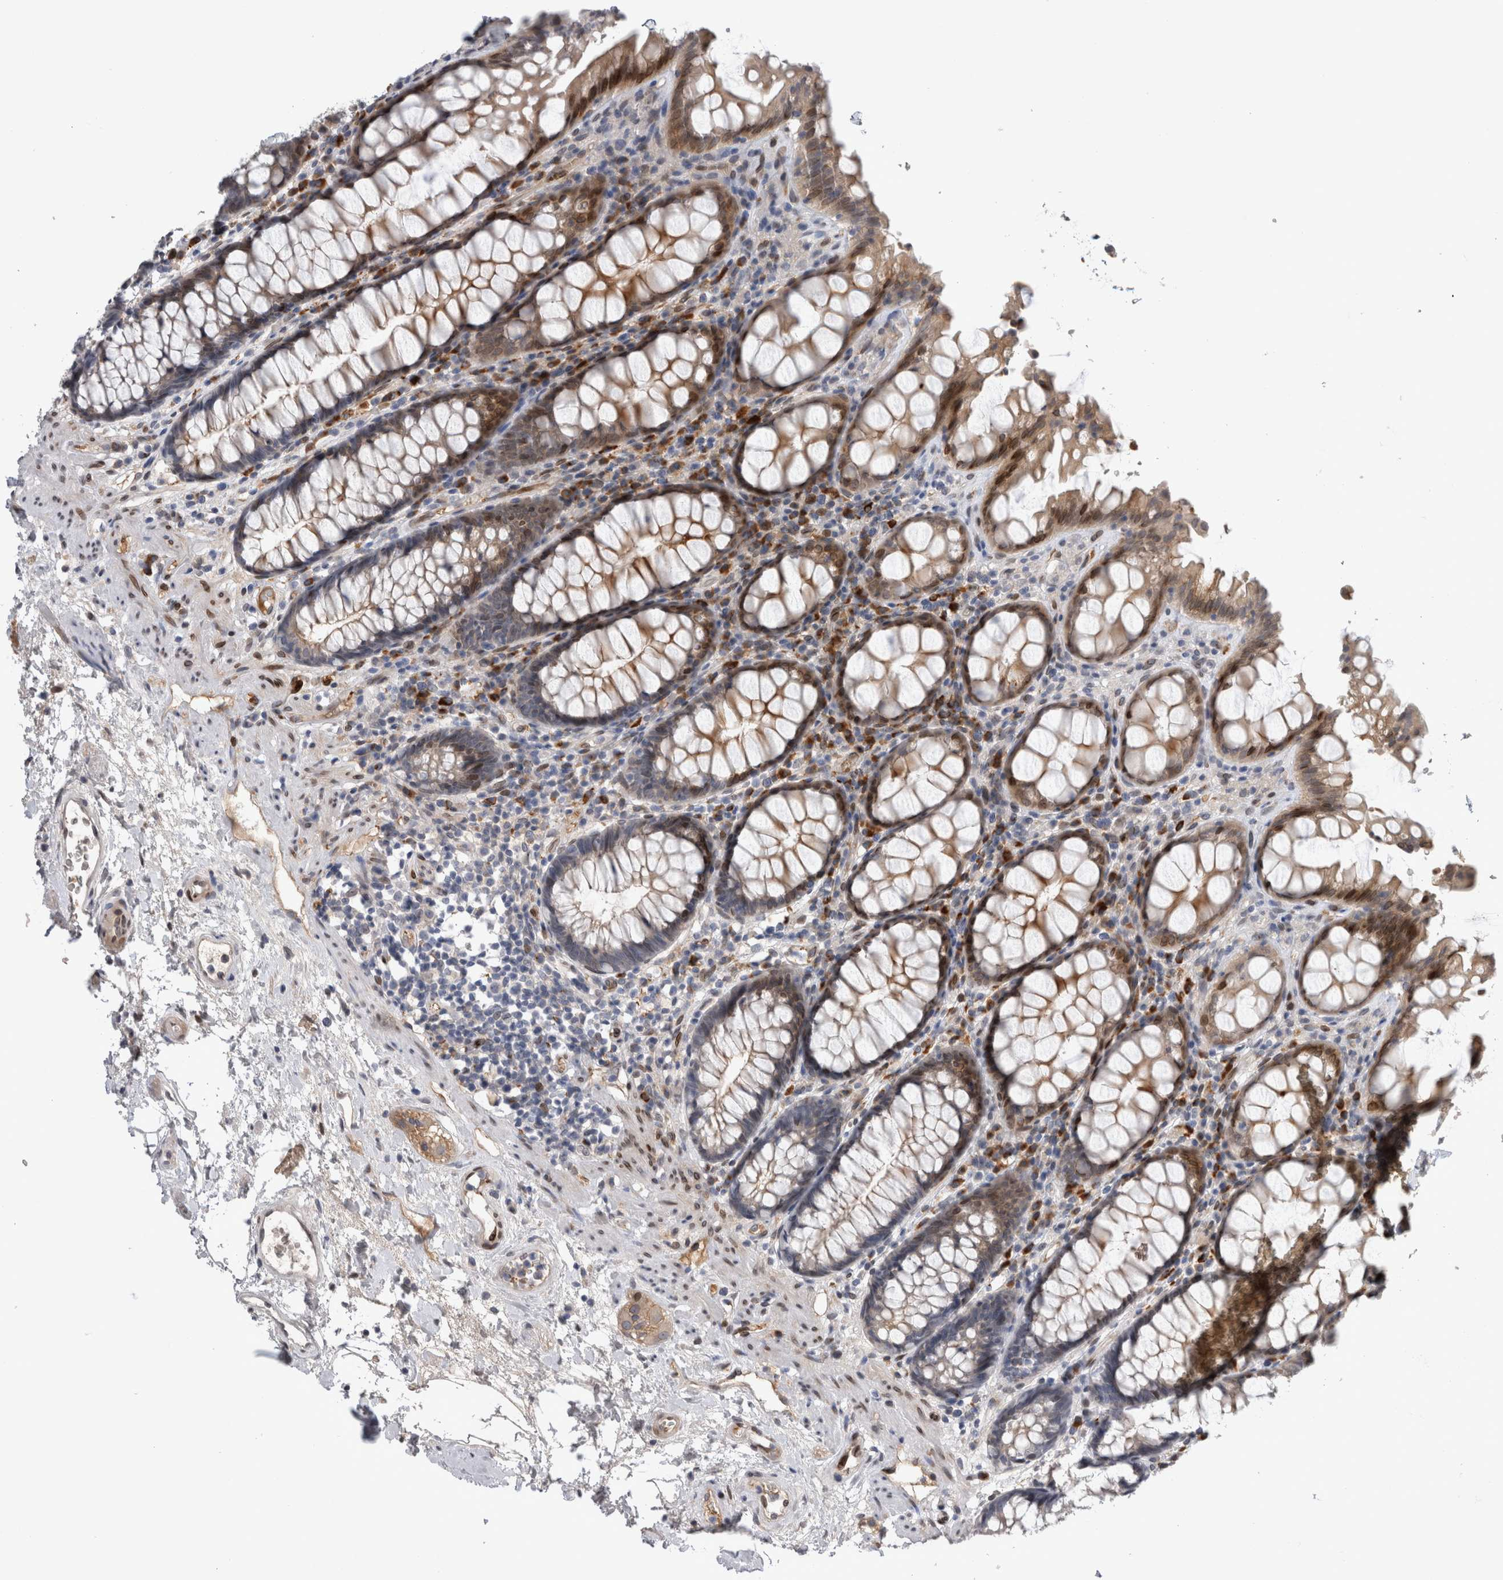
{"staining": {"intensity": "moderate", "quantity": "<25%", "location": "cytoplasmic/membranous,nuclear"}, "tissue": "rectum", "cell_type": "Glandular cells", "image_type": "normal", "snomed": [{"axis": "morphology", "description": "Normal tissue, NOS"}, {"axis": "topography", "description": "Rectum"}], "caption": "Rectum stained with immunohistochemistry shows moderate cytoplasmic/membranous,nuclear positivity in about <25% of glandular cells. (Brightfield microscopy of DAB IHC at high magnification).", "gene": "DMTN", "patient": {"sex": "male", "age": 64}}